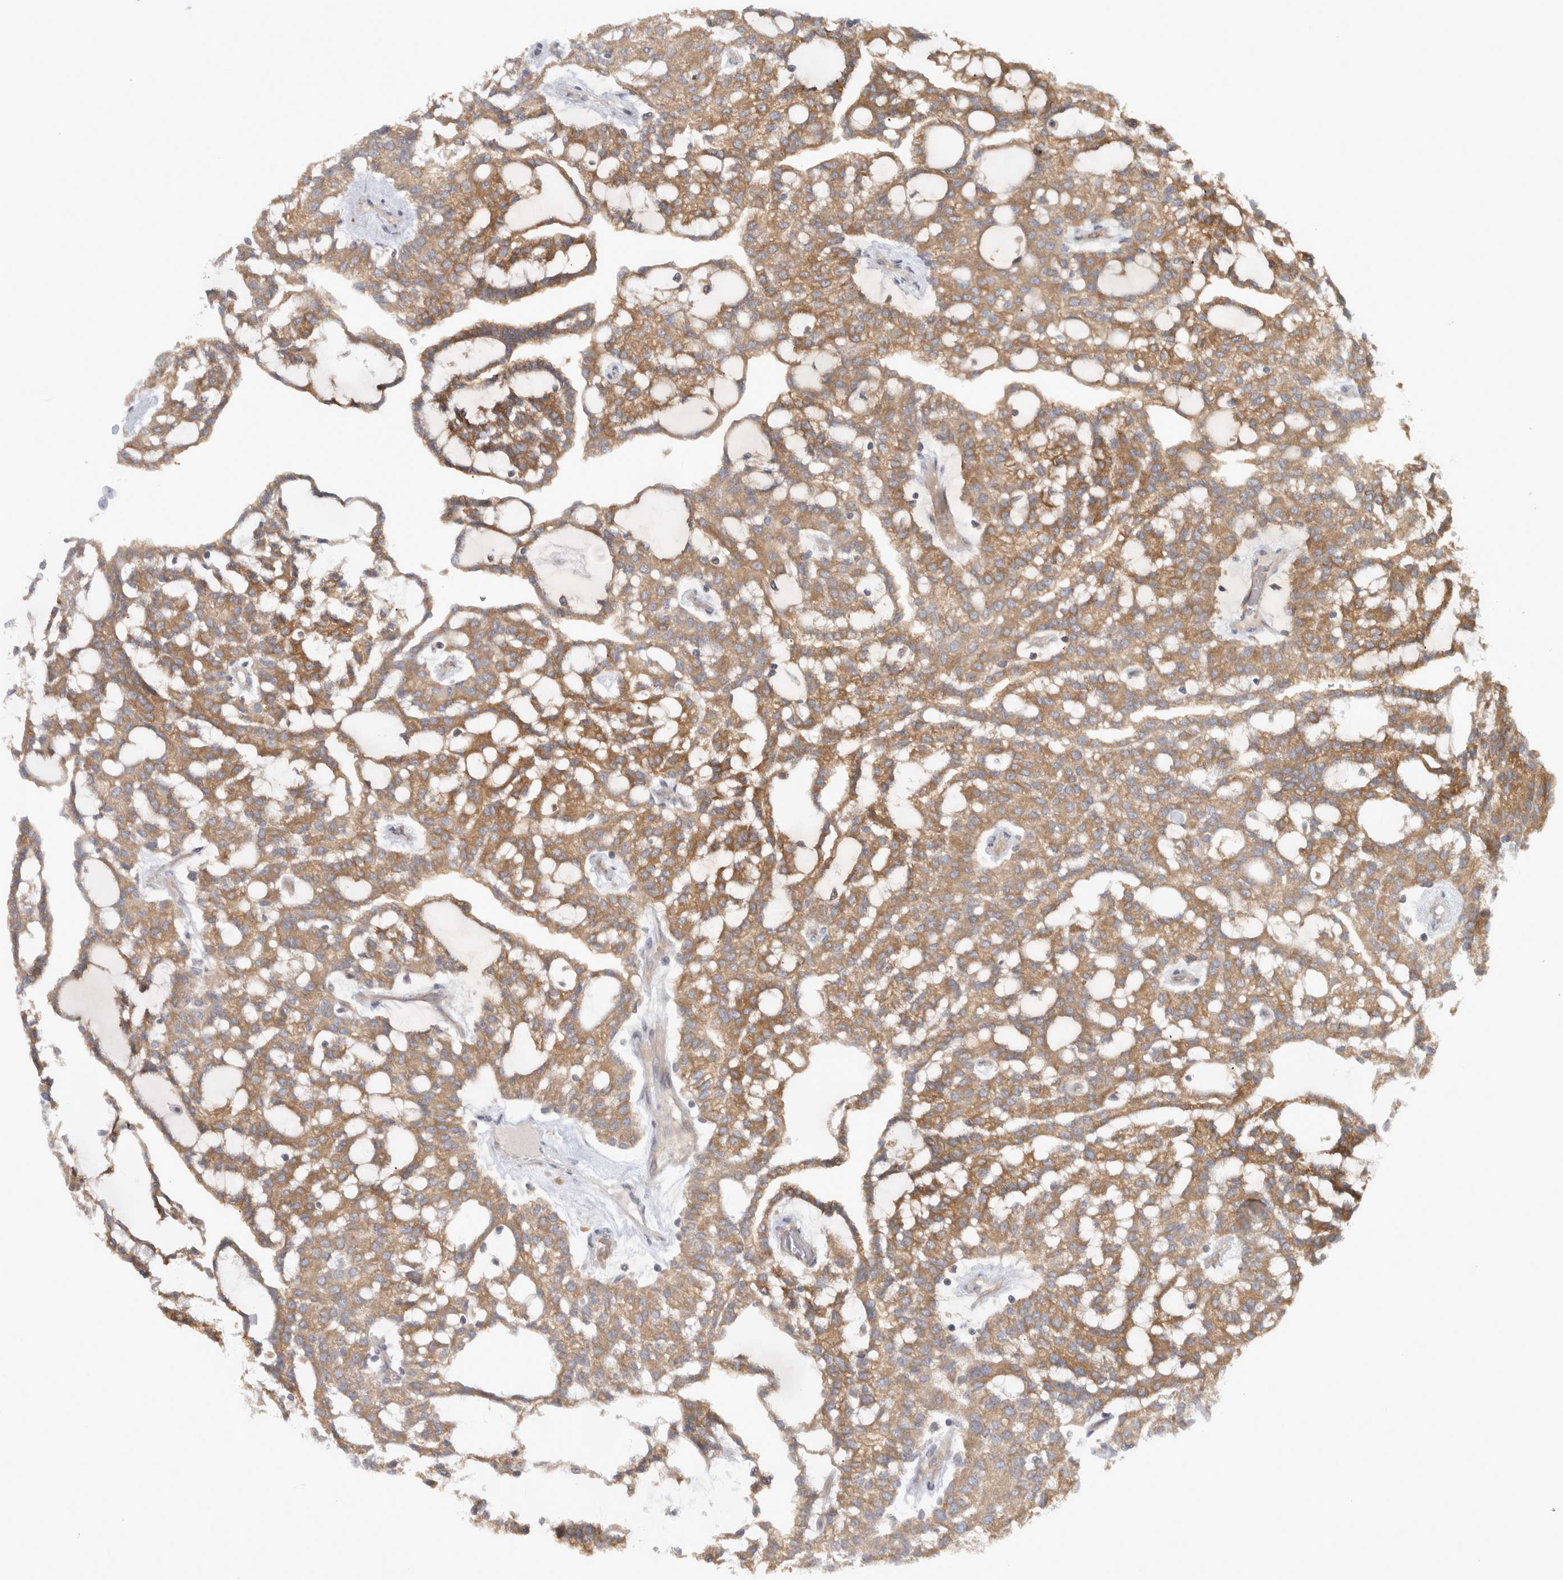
{"staining": {"intensity": "moderate", "quantity": ">75%", "location": "cytoplasmic/membranous"}, "tissue": "renal cancer", "cell_type": "Tumor cells", "image_type": "cancer", "snomed": [{"axis": "morphology", "description": "Adenocarcinoma, NOS"}, {"axis": "topography", "description": "Kidney"}], "caption": "Human adenocarcinoma (renal) stained with a protein marker exhibits moderate staining in tumor cells.", "gene": "VEPH1", "patient": {"sex": "male", "age": 63}}